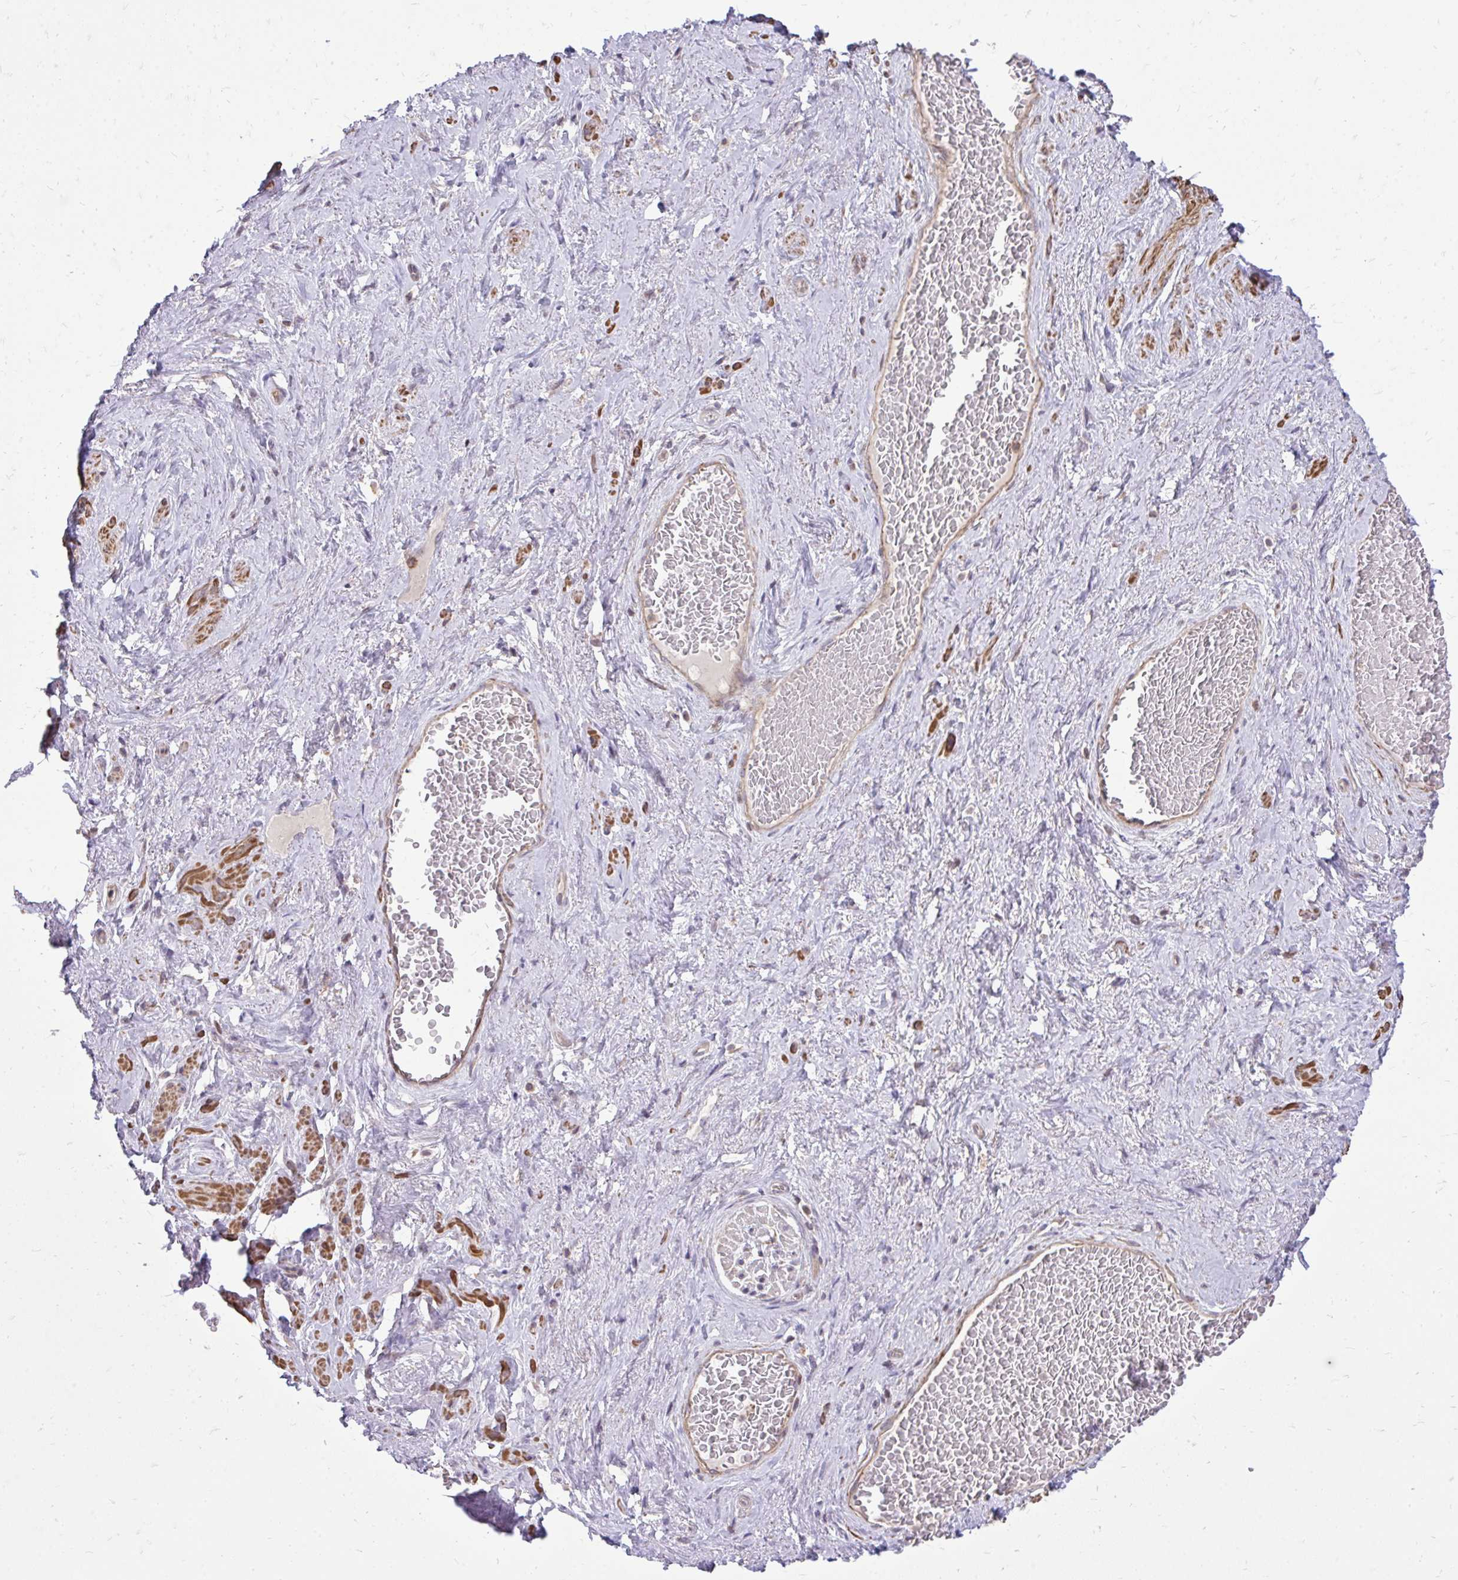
{"staining": {"intensity": "negative", "quantity": "none", "location": "none"}, "tissue": "adipose tissue", "cell_type": "Adipocytes", "image_type": "normal", "snomed": [{"axis": "morphology", "description": "Normal tissue, NOS"}, {"axis": "topography", "description": "Vagina"}, {"axis": "topography", "description": "Peripheral nerve tissue"}], "caption": "Adipocytes show no significant protein staining in unremarkable adipose tissue. (Immunohistochemistry (ihc), brightfield microscopy, high magnification).", "gene": "SLC7A5", "patient": {"sex": "female", "age": 71}}